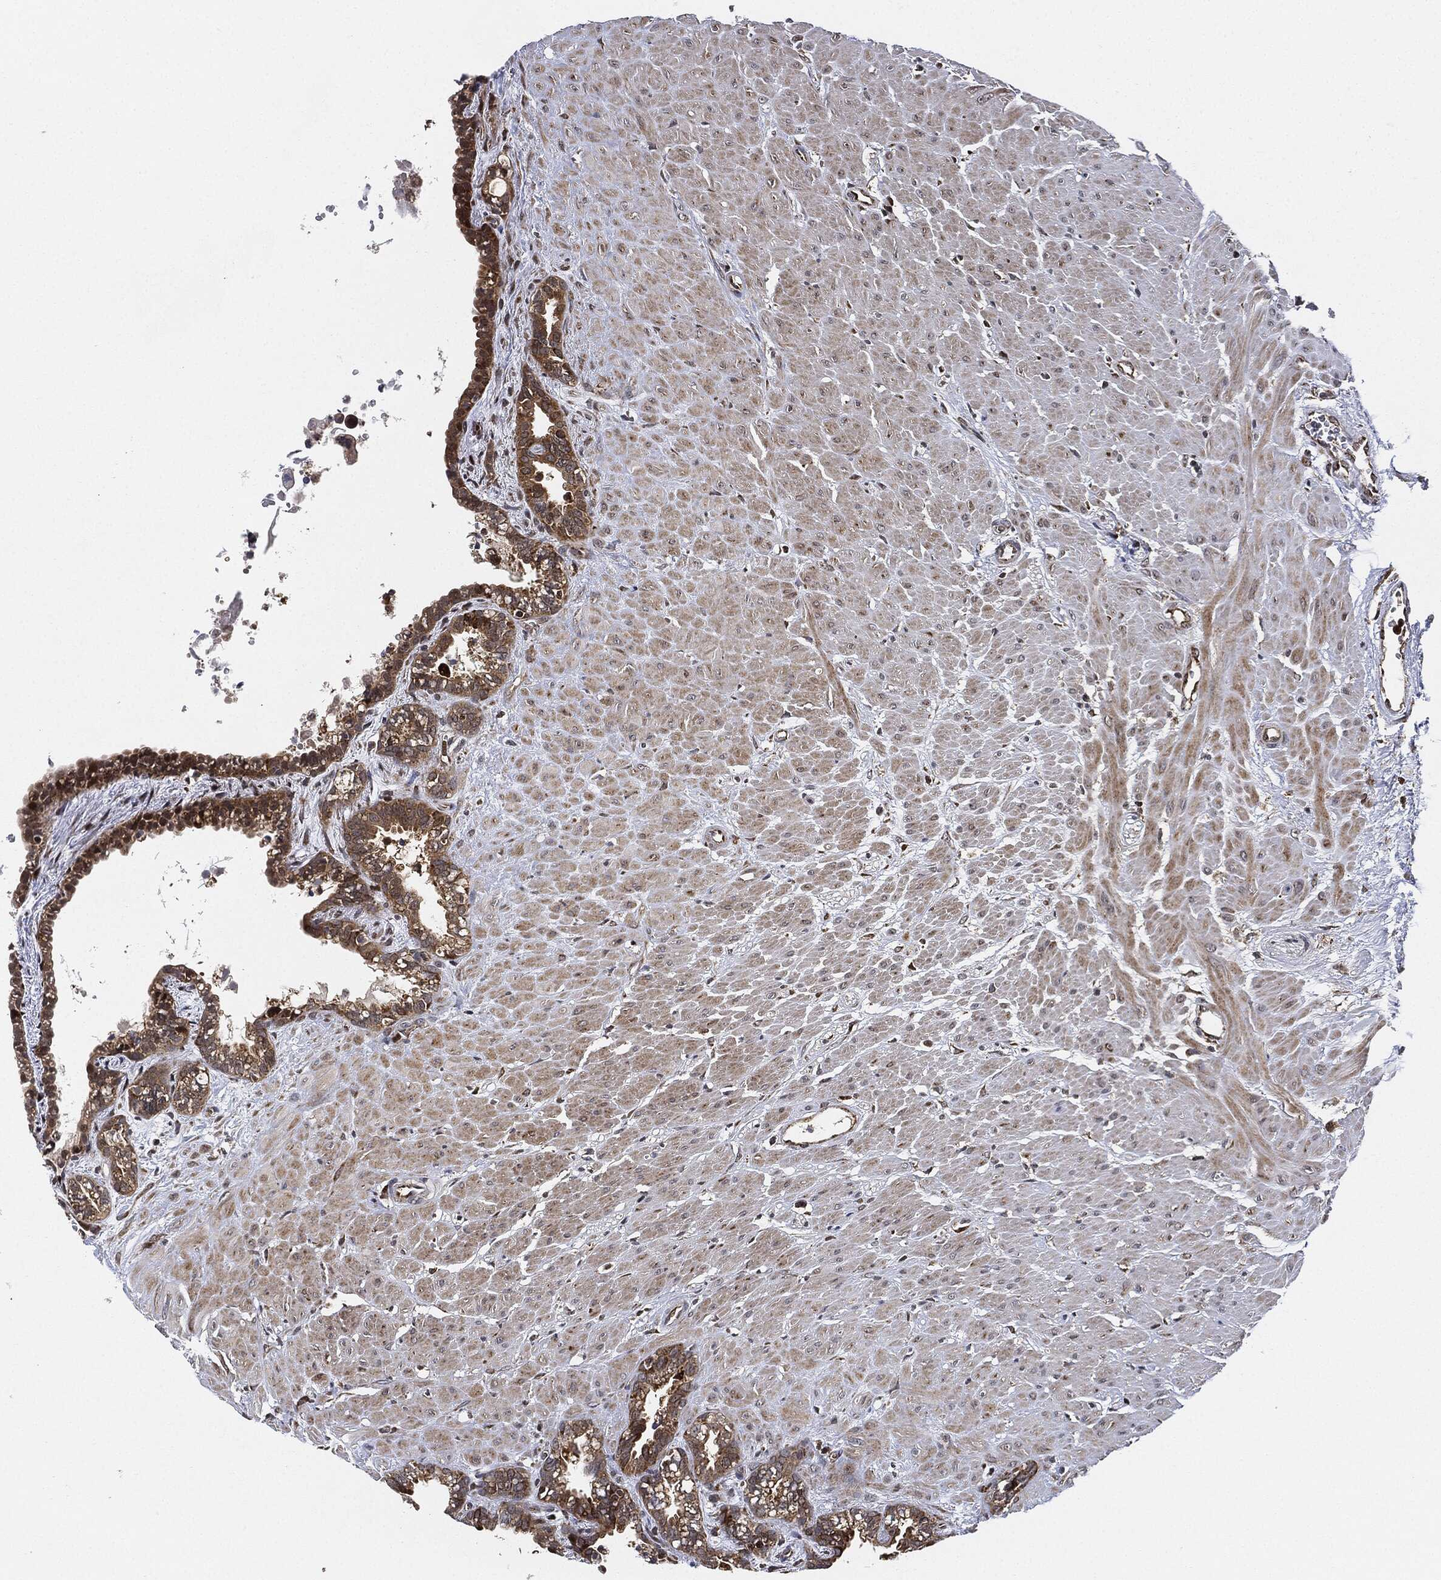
{"staining": {"intensity": "moderate", "quantity": ">75%", "location": "cytoplasmic/membranous"}, "tissue": "seminal vesicle", "cell_type": "Glandular cells", "image_type": "normal", "snomed": [{"axis": "morphology", "description": "Normal tissue, NOS"}, {"axis": "morphology", "description": "Urothelial carcinoma, NOS"}, {"axis": "topography", "description": "Urinary bladder"}, {"axis": "topography", "description": "Seminal veicle"}], "caption": "Approximately >75% of glandular cells in normal human seminal vesicle exhibit moderate cytoplasmic/membranous protein staining as visualized by brown immunohistochemical staining.", "gene": "RNASEL", "patient": {"sex": "male", "age": 76}}